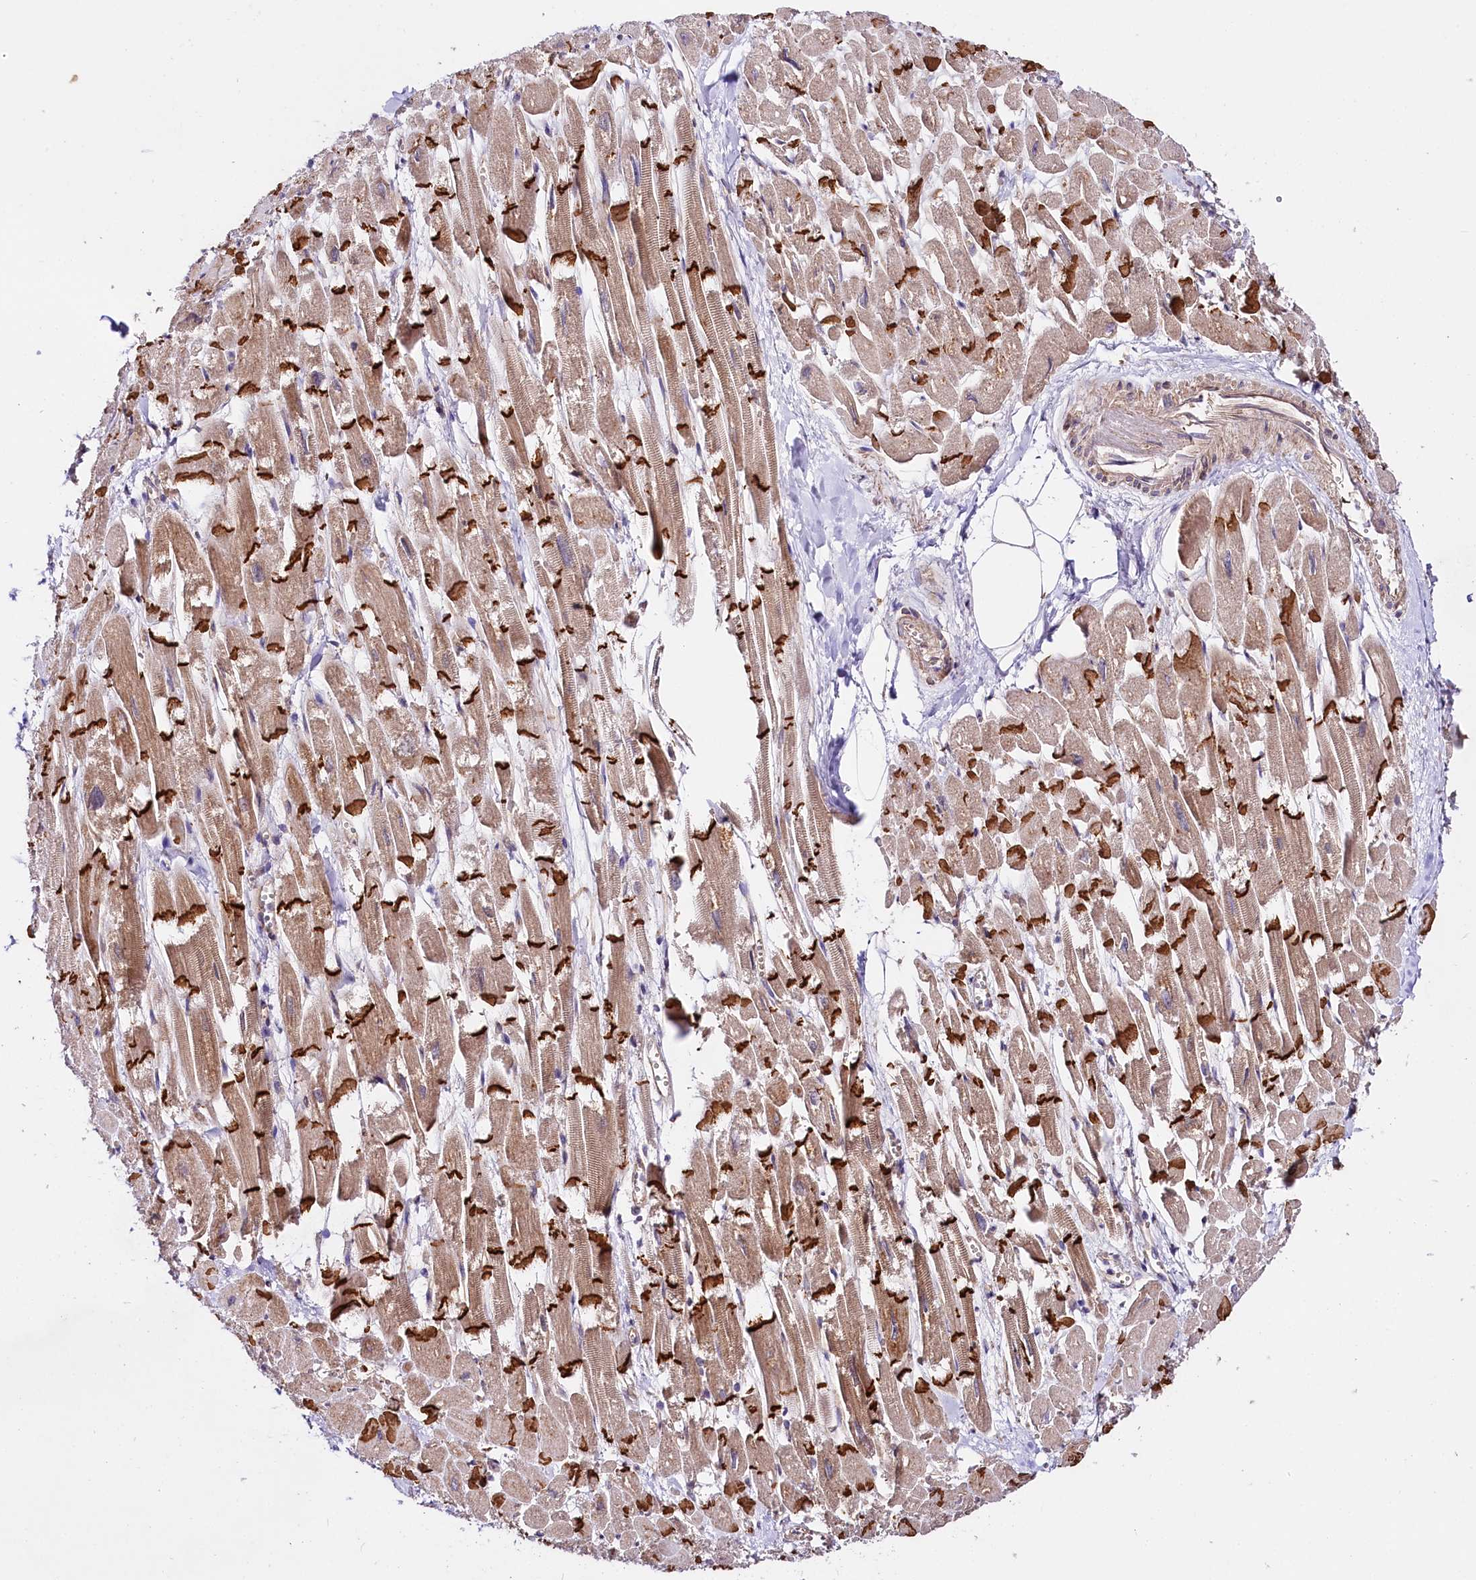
{"staining": {"intensity": "strong", "quantity": ">75%", "location": "cytoplasmic/membranous"}, "tissue": "heart muscle", "cell_type": "Cardiomyocytes", "image_type": "normal", "snomed": [{"axis": "morphology", "description": "Normal tissue, NOS"}, {"axis": "topography", "description": "Heart"}], "caption": "Strong cytoplasmic/membranous staining is present in approximately >75% of cardiomyocytes in unremarkable heart muscle.", "gene": "TAFAZZIN", "patient": {"sex": "male", "age": 54}}